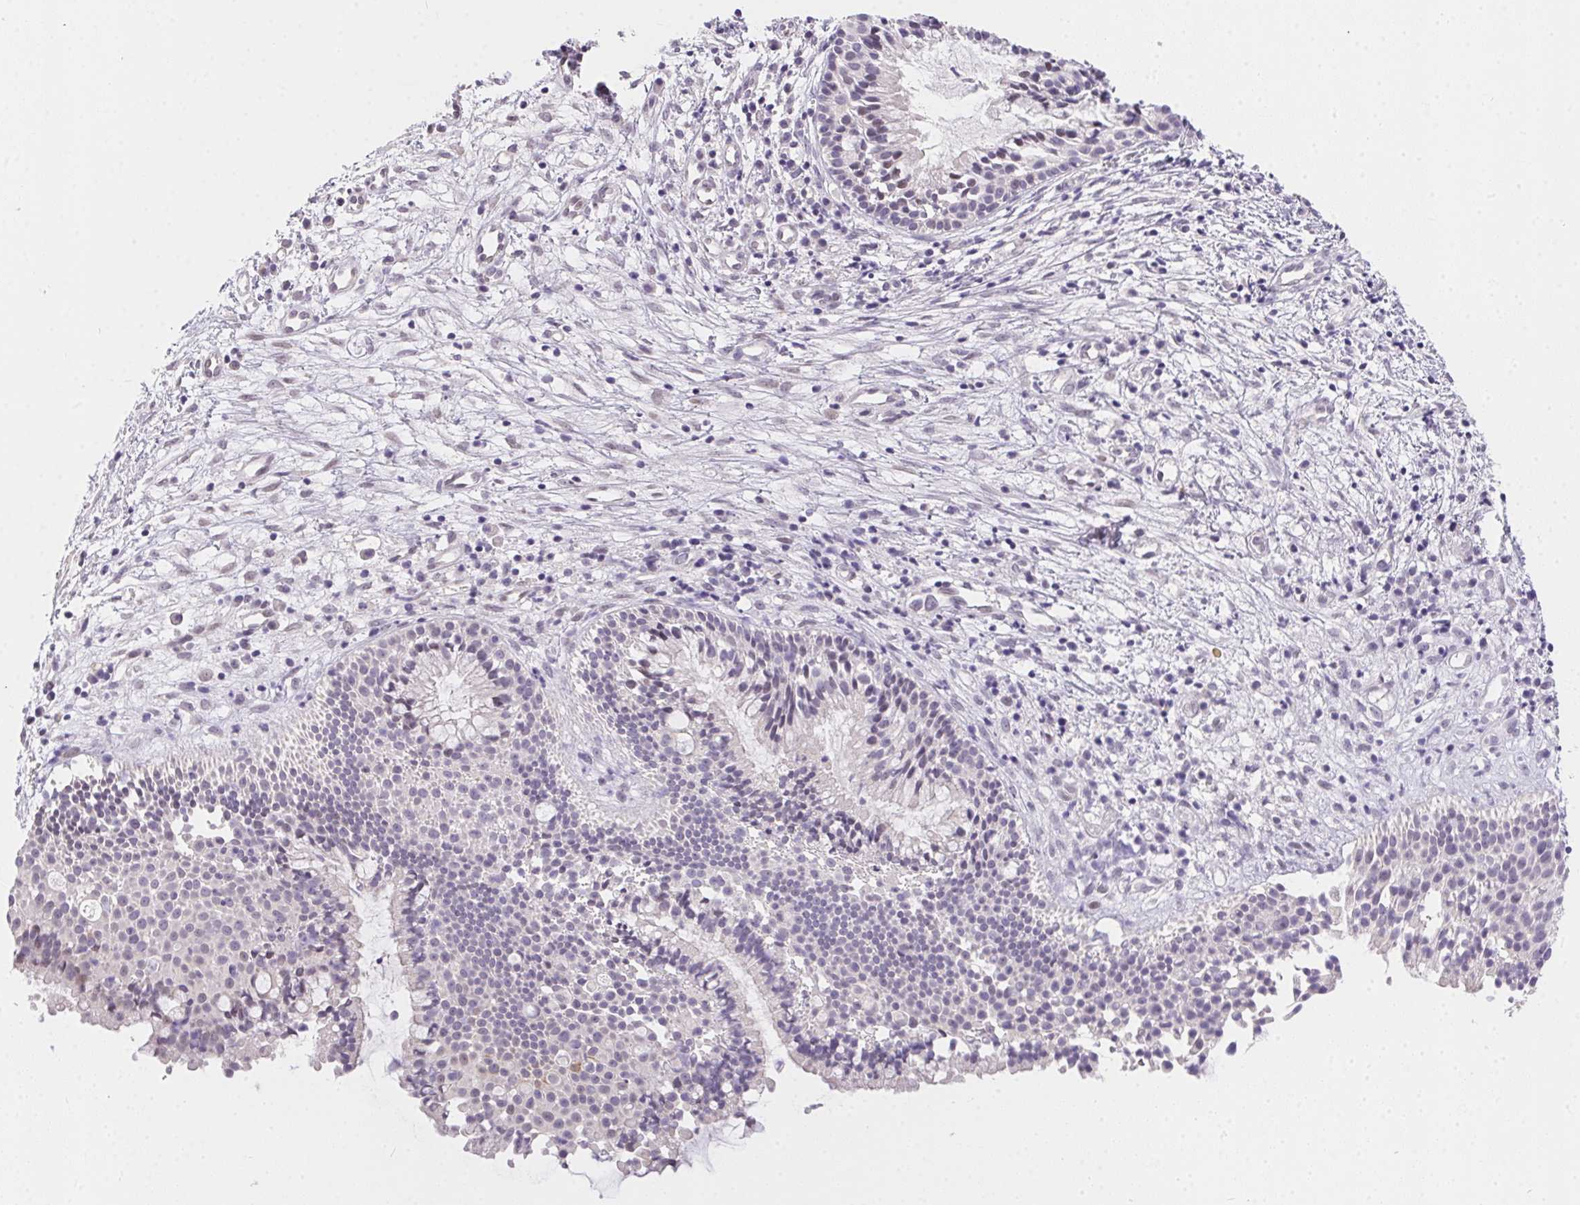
{"staining": {"intensity": "weak", "quantity": "<25%", "location": "nuclear"}, "tissue": "nasopharynx", "cell_type": "Respiratory epithelial cells", "image_type": "normal", "snomed": [{"axis": "morphology", "description": "Normal tissue, NOS"}, {"axis": "topography", "description": "Nasopharynx"}], "caption": "Micrograph shows no significant protein positivity in respiratory epithelial cells of normal nasopharynx. Nuclei are stained in blue.", "gene": "MORC1", "patient": {"sex": "male", "age": 67}}